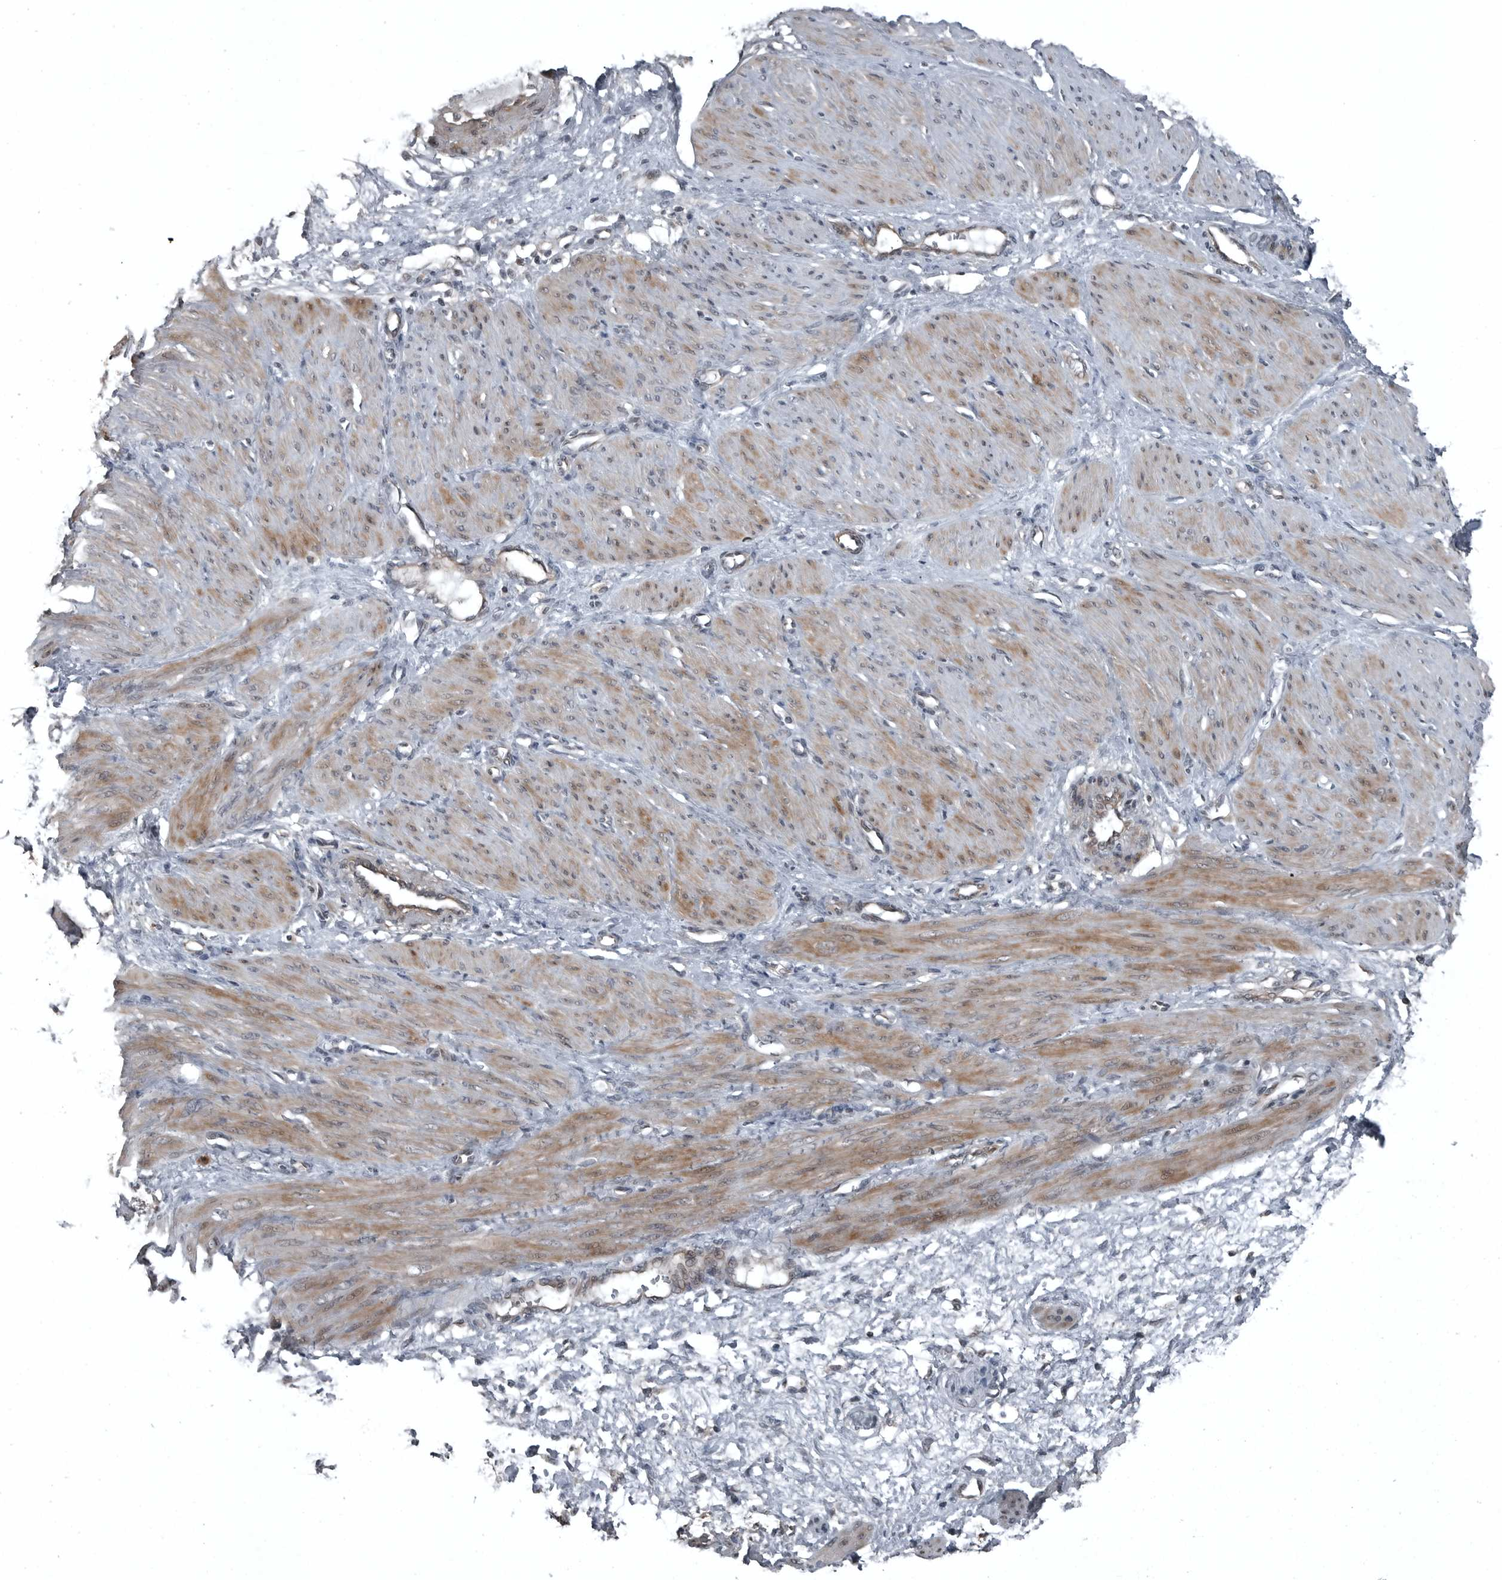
{"staining": {"intensity": "moderate", "quantity": "25%-75%", "location": "cytoplasmic/membranous,nuclear"}, "tissue": "smooth muscle", "cell_type": "Smooth muscle cells", "image_type": "normal", "snomed": [{"axis": "morphology", "description": "Normal tissue, NOS"}, {"axis": "topography", "description": "Endometrium"}], "caption": "A brown stain labels moderate cytoplasmic/membranous,nuclear positivity of a protein in smooth muscle cells of normal smooth muscle.", "gene": "GAK", "patient": {"sex": "female", "age": 33}}